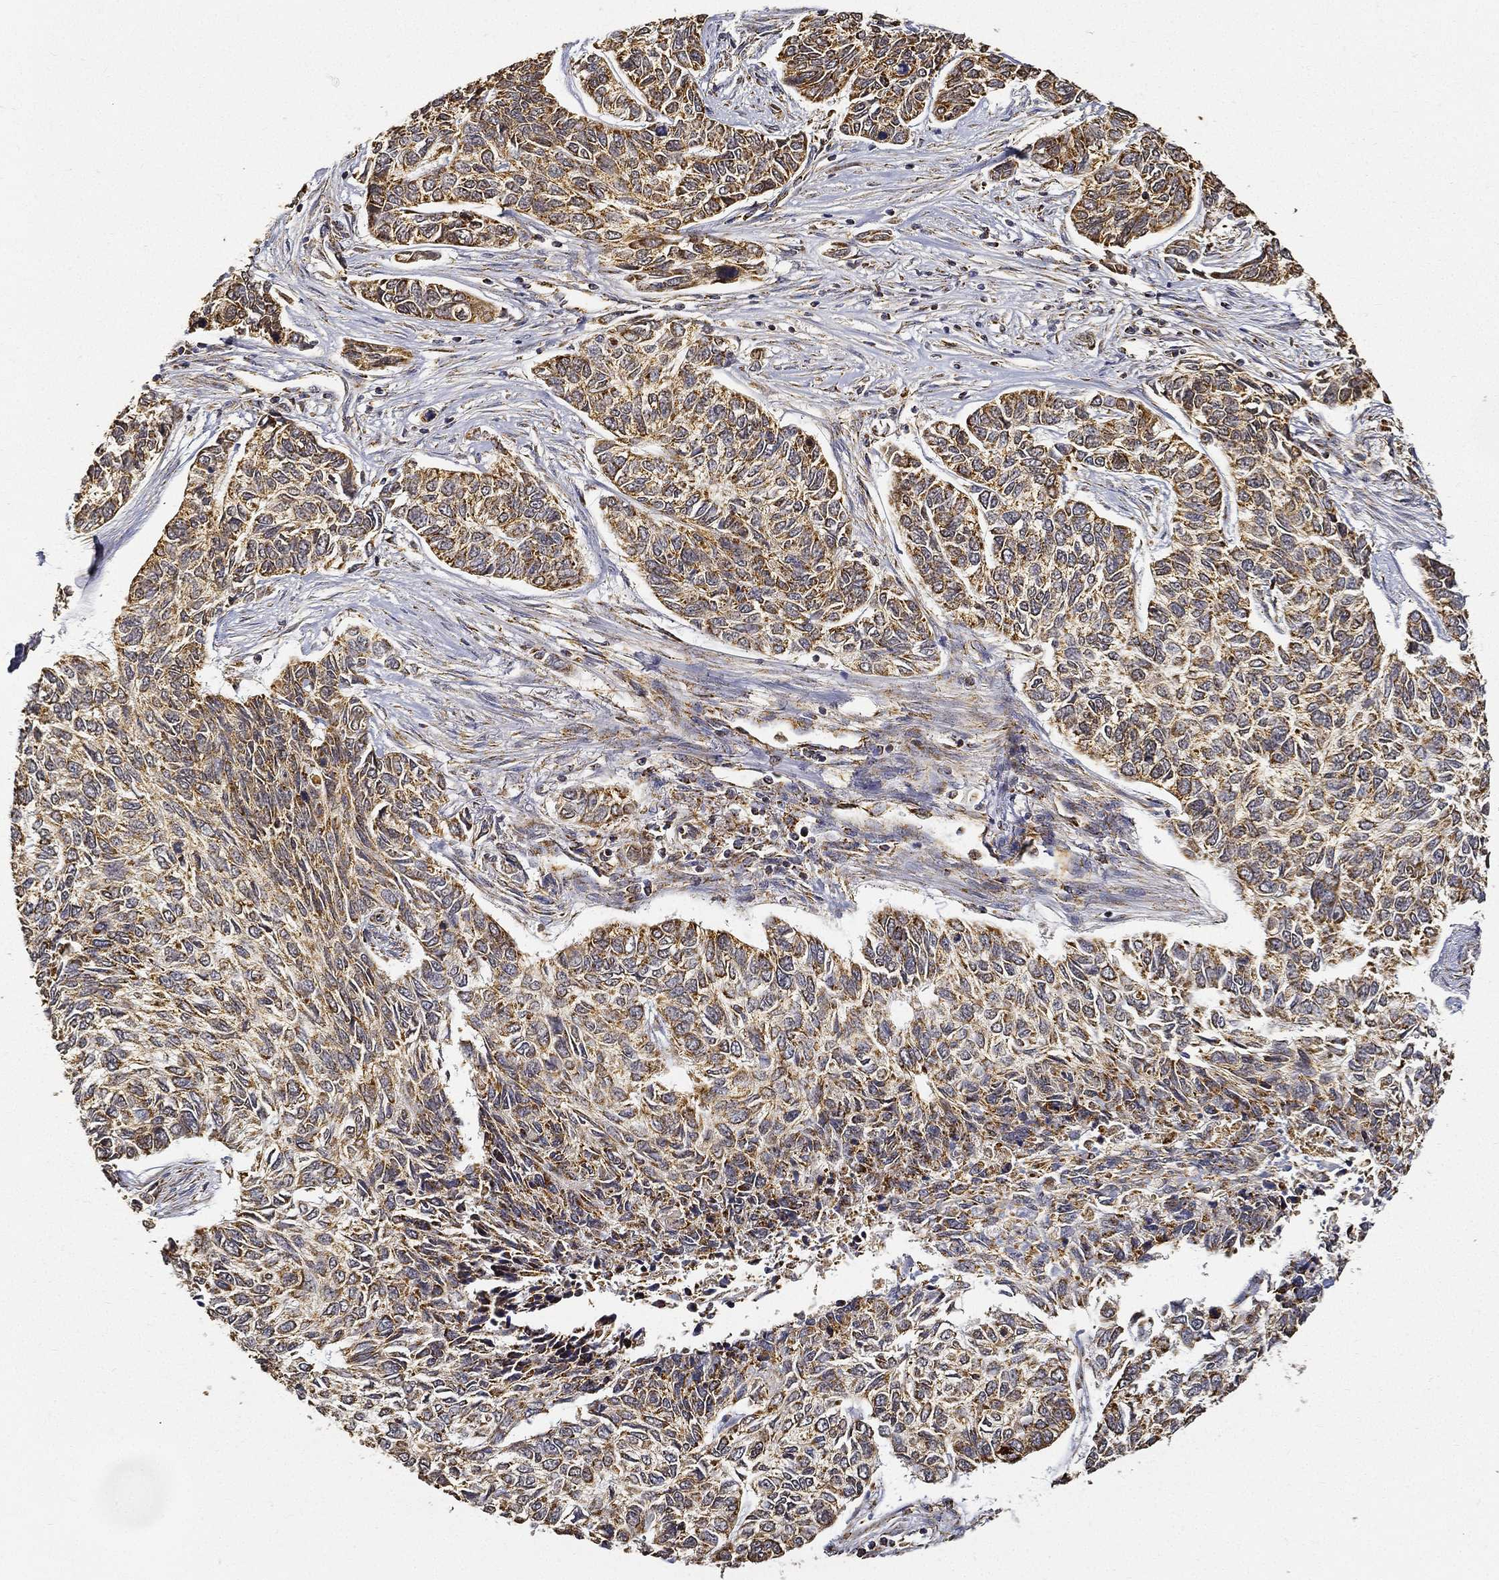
{"staining": {"intensity": "moderate", "quantity": ">75%", "location": "cytoplasmic/membranous"}, "tissue": "skin cancer", "cell_type": "Tumor cells", "image_type": "cancer", "snomed": [{"axis": "morphology", "description": "Basal cell carcinoma"}, {"axis": "topography", "description": "Skin"}], "caption": "There is medium levels of moderate cytoplasmic/membranous expression in tumor cells of skin basal cell carcinoma, as demonstrated by immunohistochemical staining (brown color).", "gene": "NDUFAB1", "patient": {"sex": "female", "age": 65}}